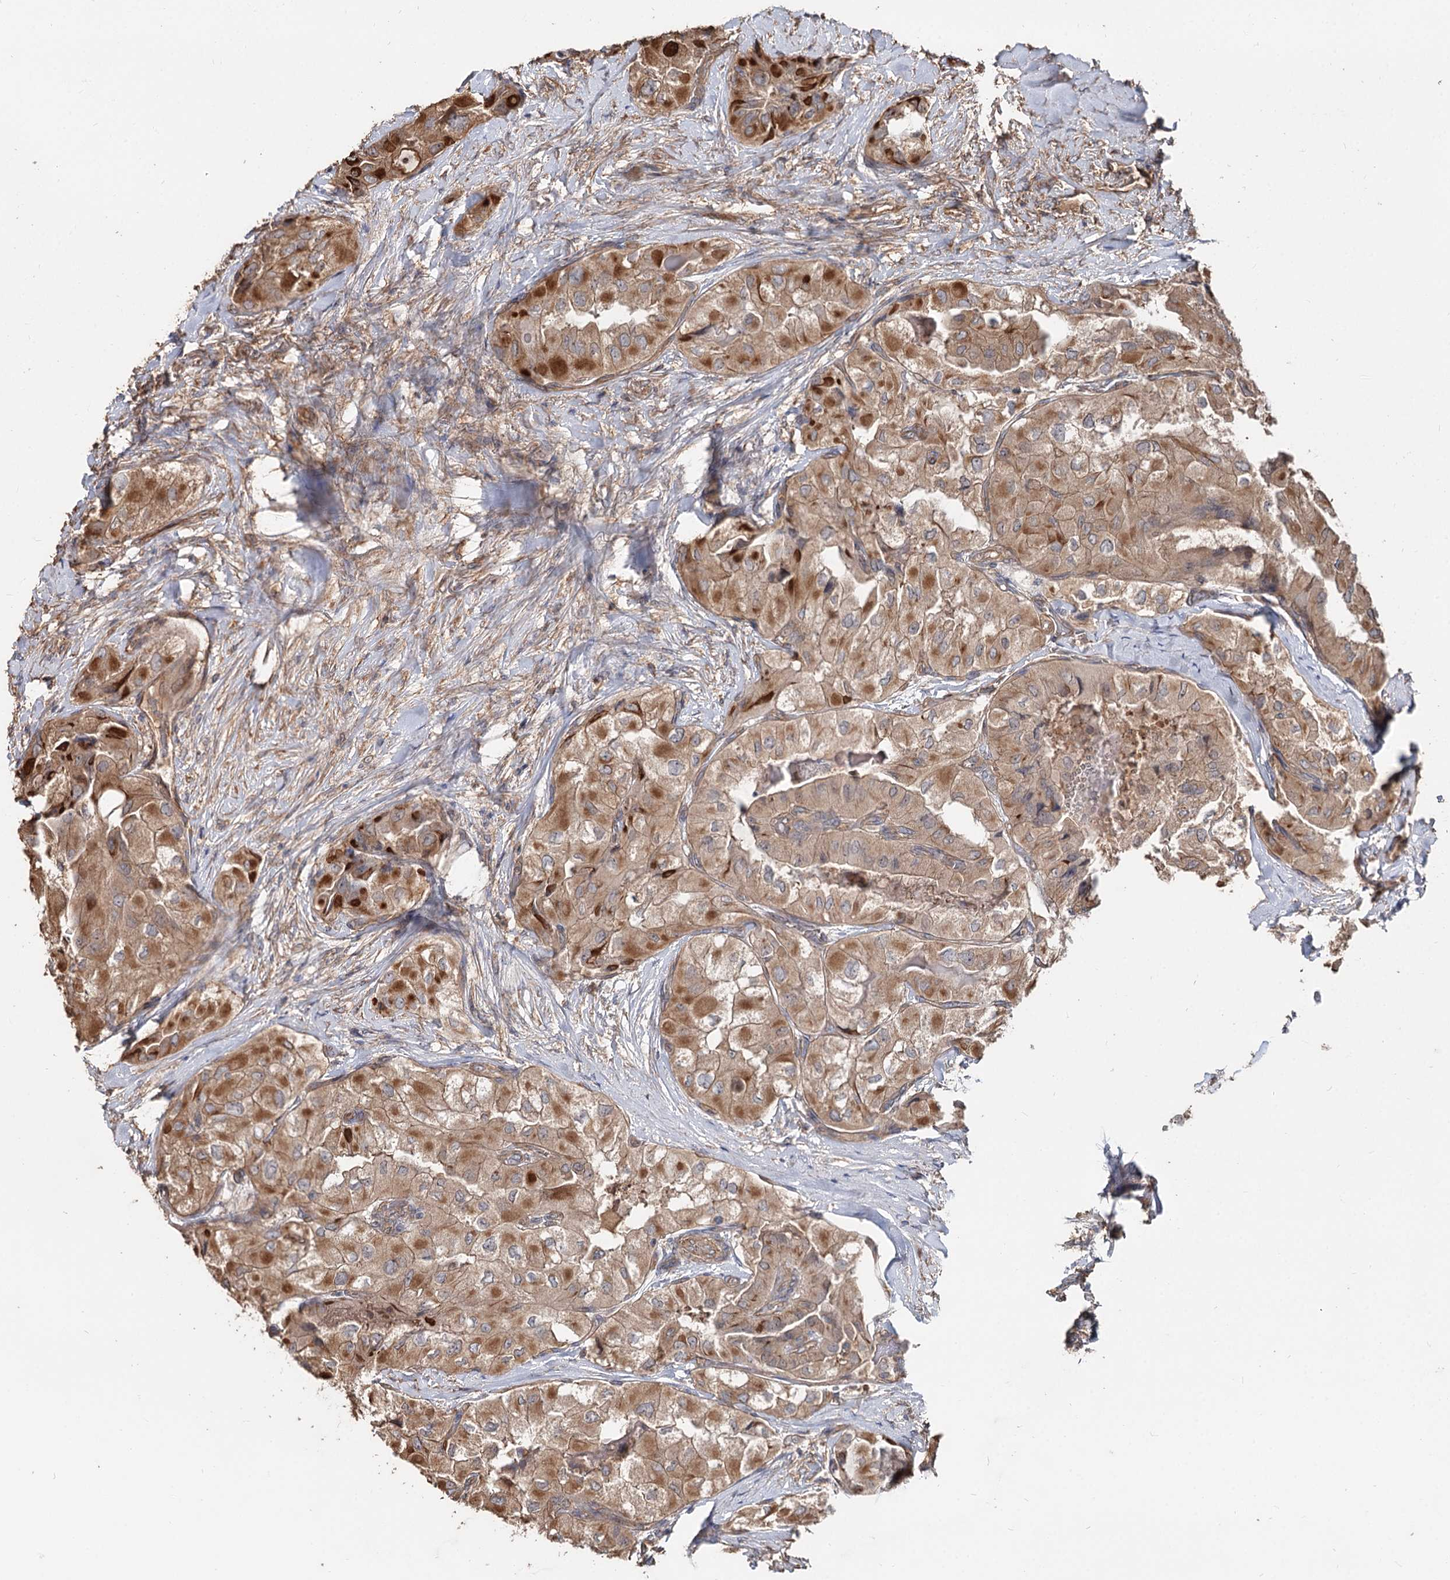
{"staining": {"intensity": "moderate", "quantity": ">75%", "location": "cytoplasmic/membranous"}, "tissue": "thyroid cancer", "cell_type": "Tumor cells", "image_type": "cancer", "snomed": [{"axis": "morphology", "description": "Papillary adenocarcinoma, NOS"}, {"axis": "topography", "description": "Thyroid gland"}], "caption": "Tumor cells display medium levels of moderate cytoplasmic/membranous positivity in approximately >75% of cells in papillary adenocarcinoma (thyroid).", "gene": "SPART", "patient": {"sex": "female", "age": 59}}